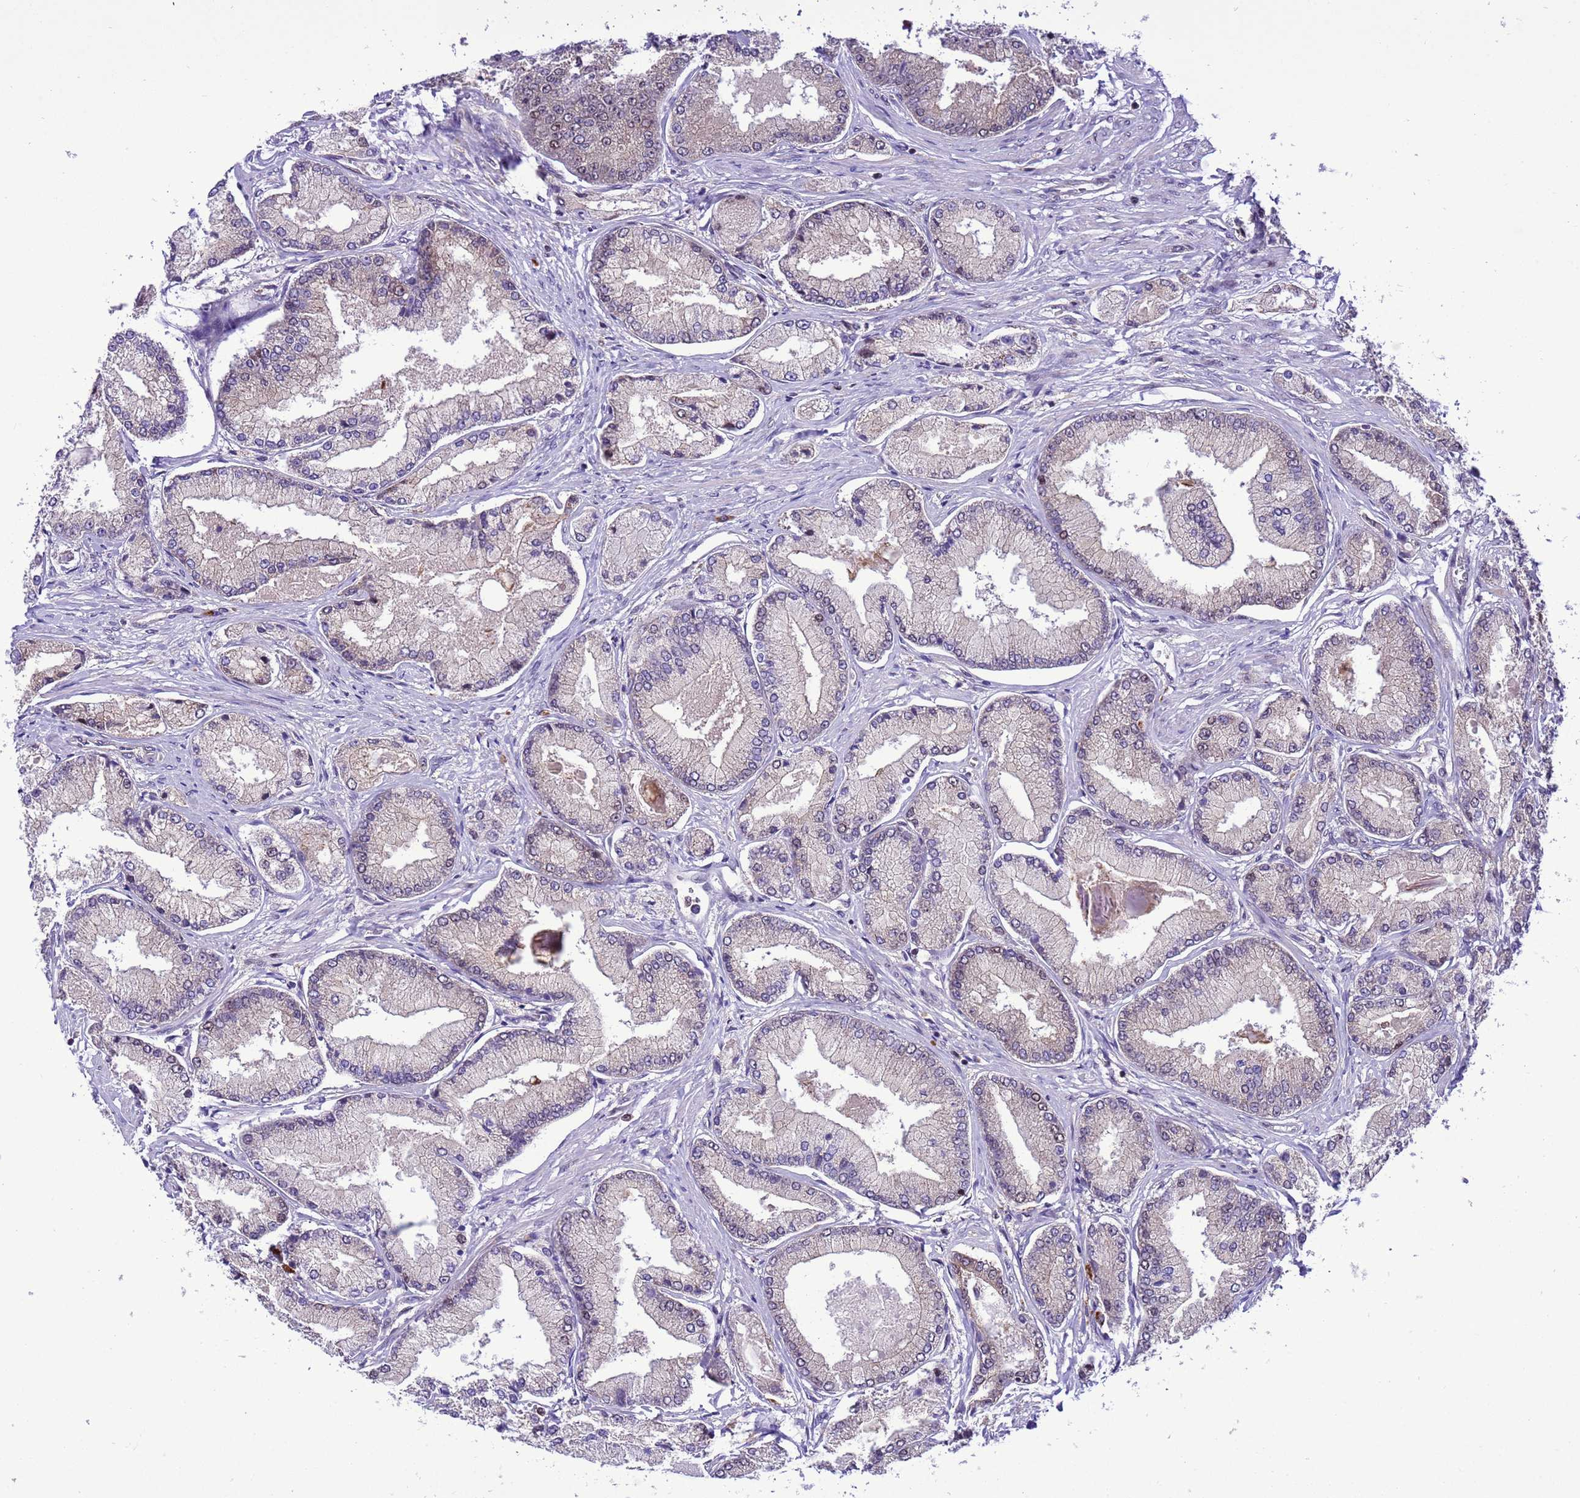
{"staining": {"intensity": "negative", "quantity": "none", "location": "none"}, "tissue": "prostate cancer", "cell_type": "Tumor cells", "image_type": "cancer", "snomed": [{"axis": "morphology", "description": "Adenocarcinoma, Low grade"}, {"axis": "topography", "description": "Prostate"}], "caption": "A photomicrograph of adenocarcinoma (low-grade) (prostate) stained for a protein exhibits no brown staining in tumor cells.", "gene": "RASD1", "patient": {"sex": "male", "age": 74}}